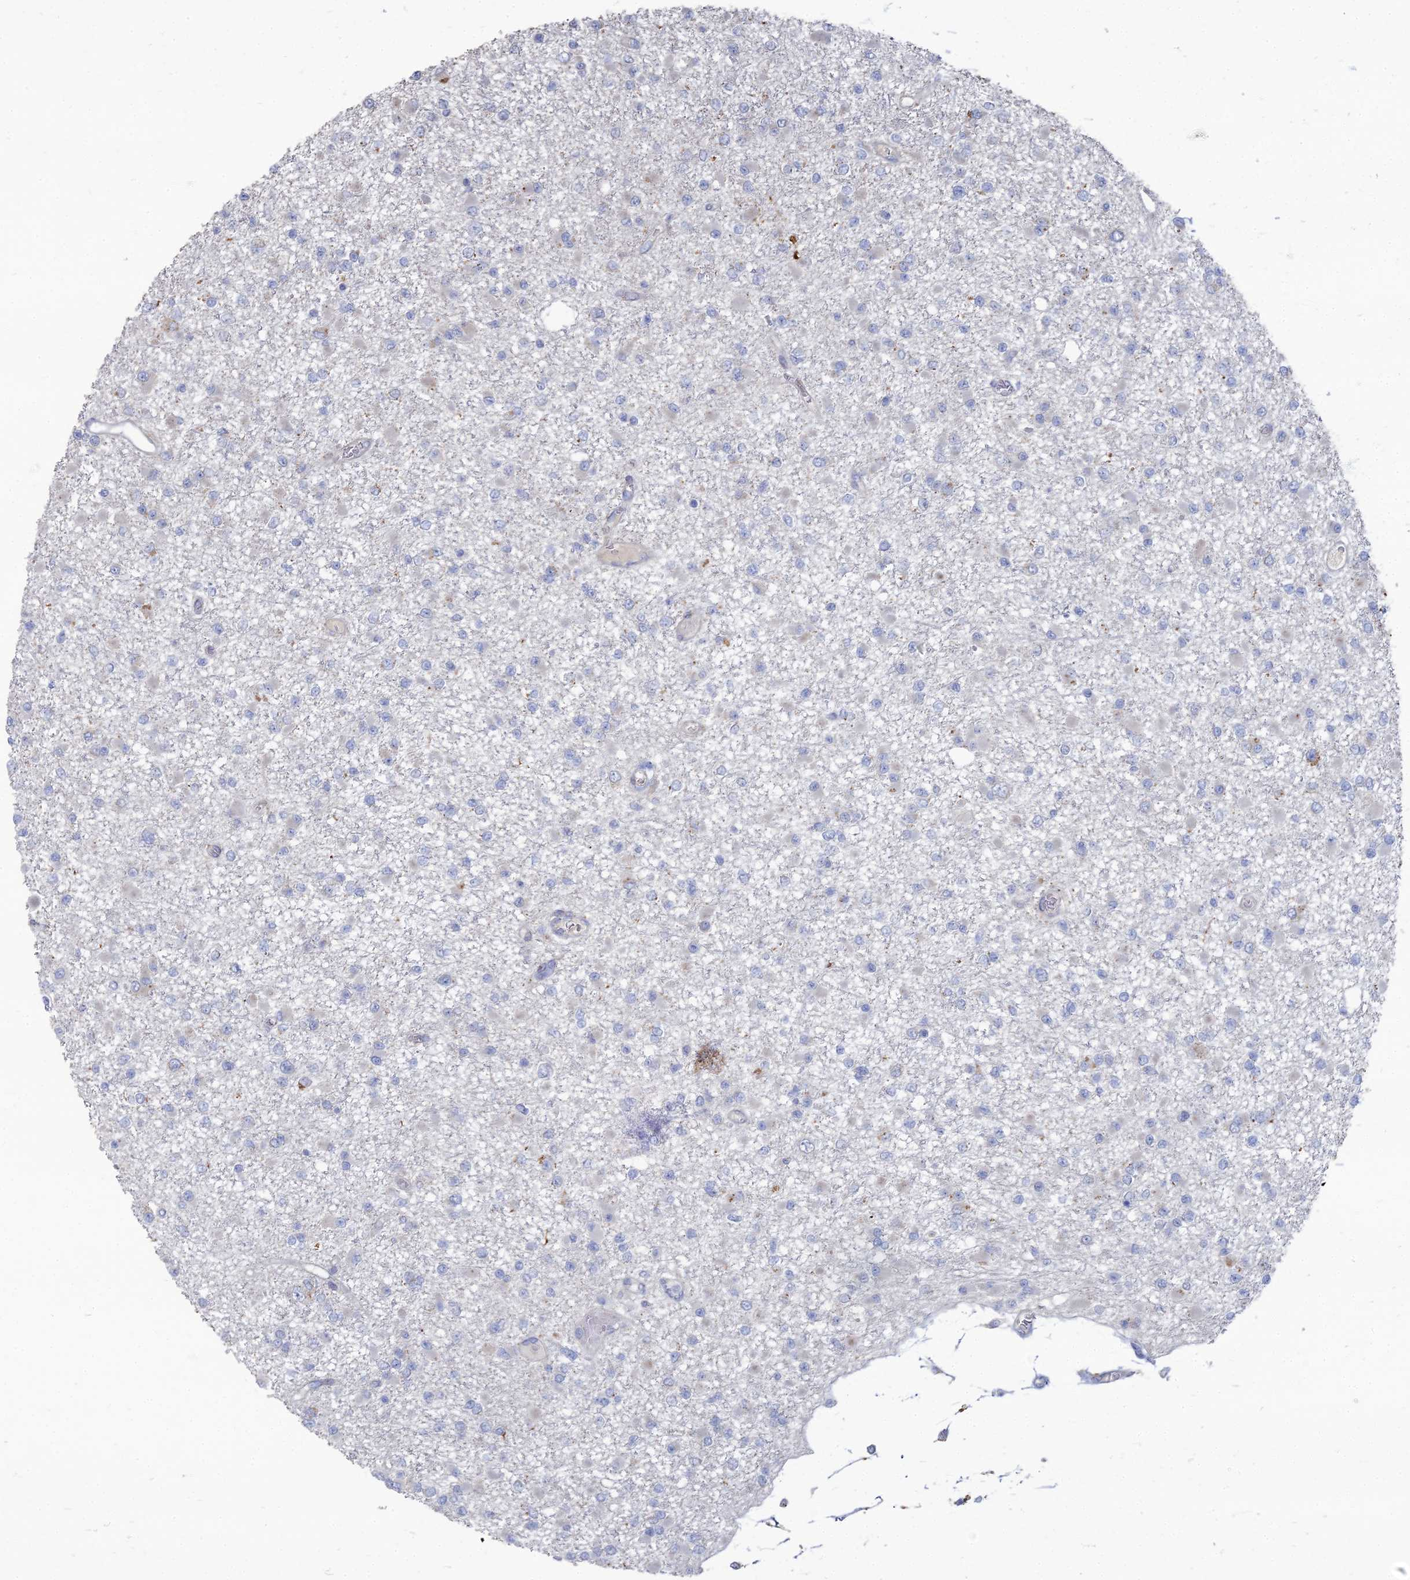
{"staining": {"intensity": "negative", "quantity": "none", "location": "none"}, "tissue": "glioma", "cell_type": "Tumor cells", "image_type": "cancer", "snomed": [{"axis": "morphology", "description": "Glioma, malignant, Low grade"}, {"axis": "topography", "description": "Brain"}], "caption": "An immunohistochemistry photomicrograph of malignant glioma (low-grade) is shown. There is no staining in tumor cells of malignant glioma (low-grade).", "gene": "TMEM128", "patient": {"sex": "female", "age": 22}}